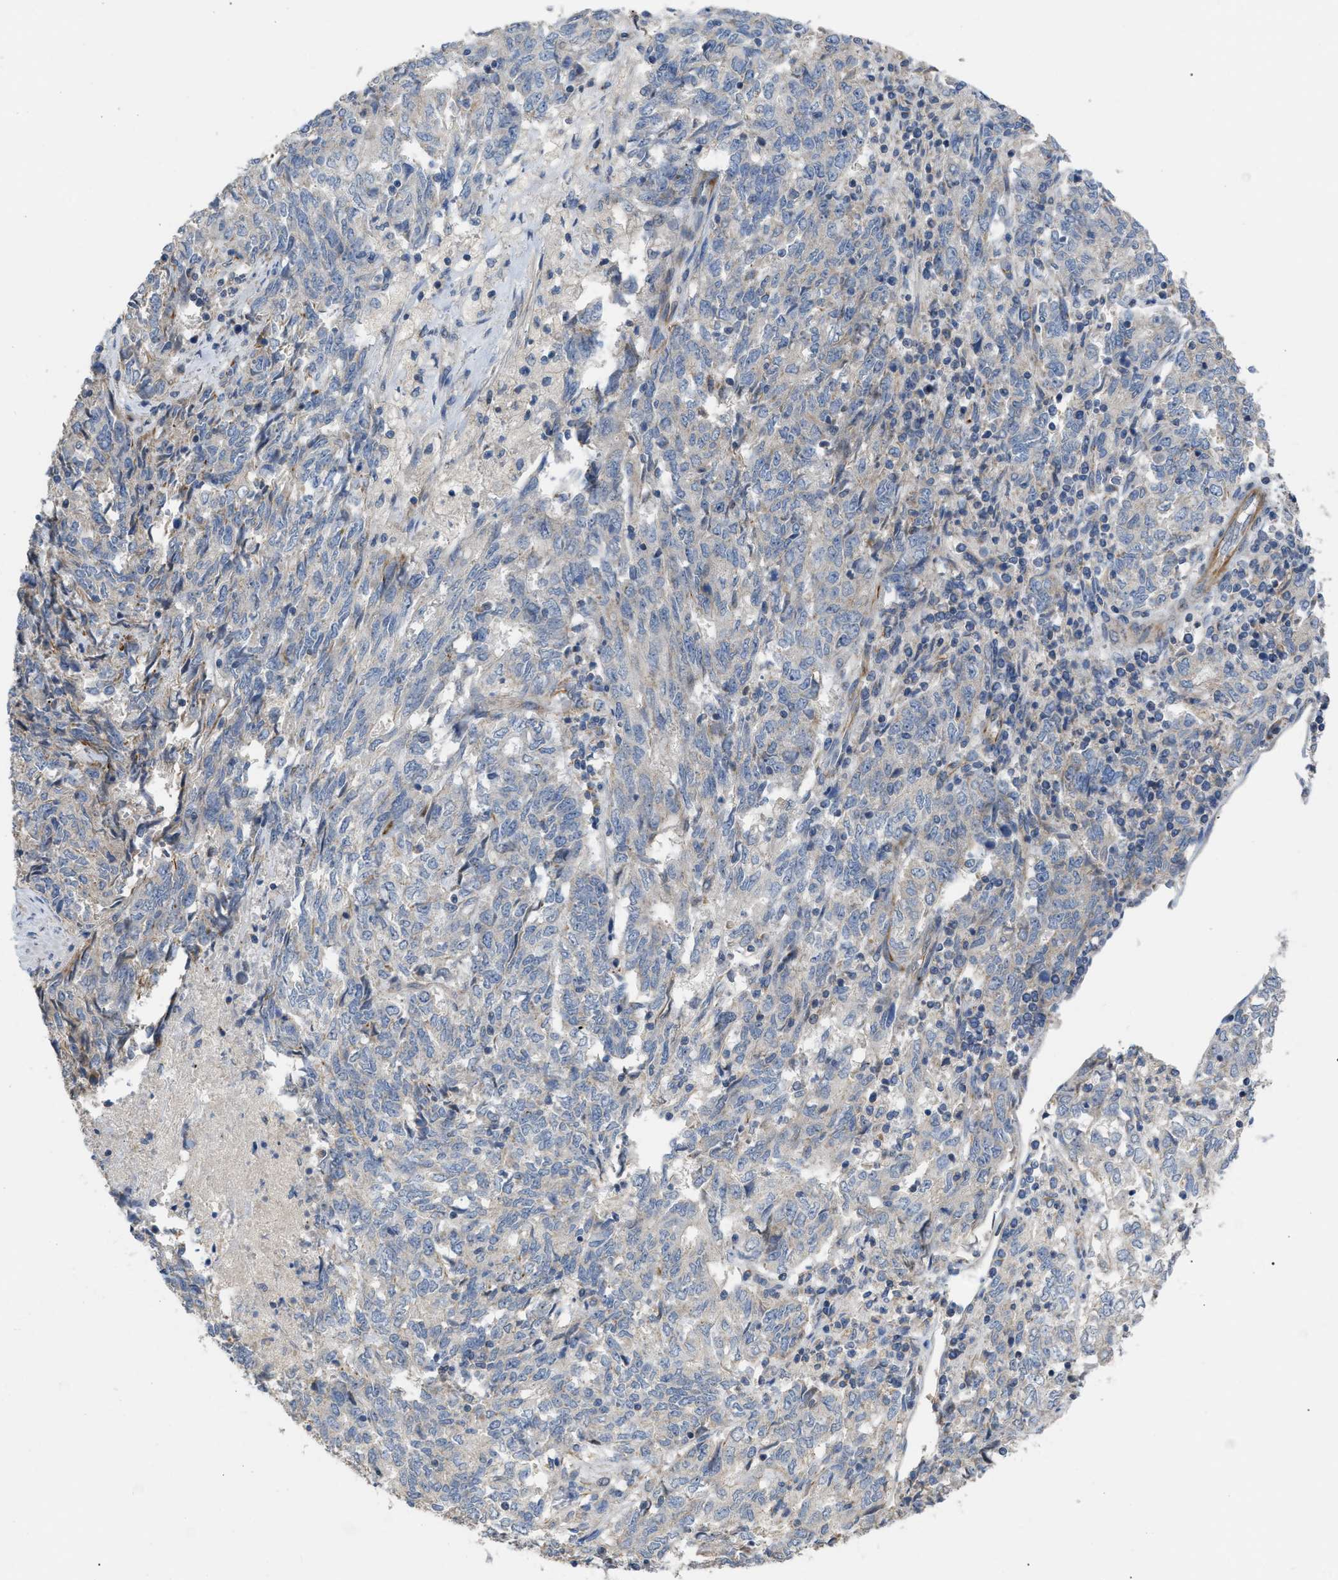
{"staining": {"intensity": "negative", "quantity": "none", "location": "none"}, "tissue": "endometrial cancer", "cell_type": "Tumor cells", "image_type": "cancer", "snomed": [{"axis": "morphology", "description": "Adenocarcinoma, NOS"}, {"axis": "topography", "description": "Endometrium"}], "caption": "Photomicrograph shows no significant protein staining in tumor cells of endometrial cancer.", "gene": "DHX58", "patient": {"sex": "female", "age": 80}}